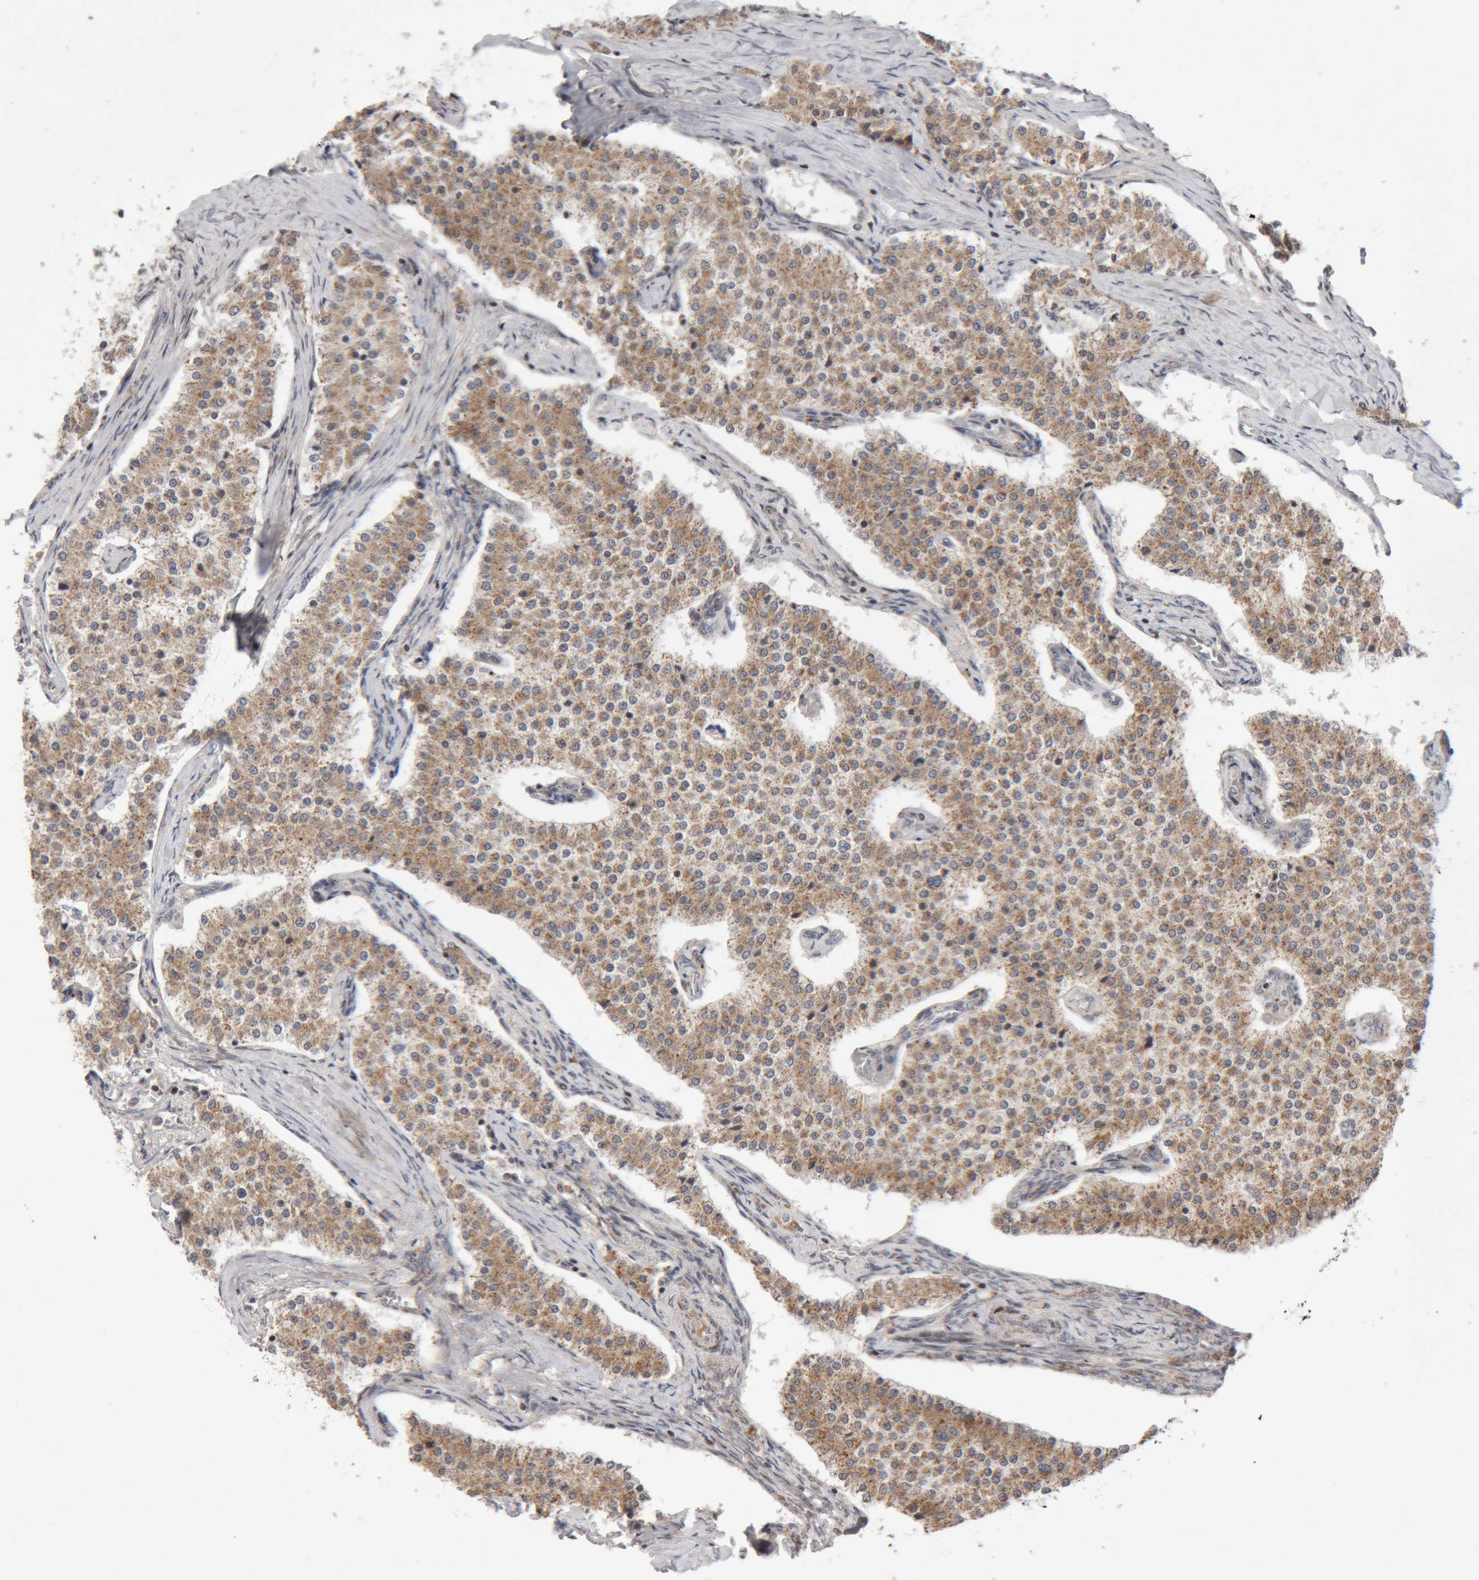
{"staining": {"intensity": "moderate", "quantity": ">75%", "location": "cytoplasmic/membranous"}, "tissue": "carcinoid", "cell_type": "Tumor cells", "image_type": "cancer", "snomed": [{"axis": "morphology", "description": "Carcinoid, malignant, NOS"}, {"axis": "topography", "description": "Colon"}], "caption": "Human carcinoid stained for a protein (brown) demonstrates moderate cytoplasmic/membranous positive expression in about >75% of tumor cells.", "gene": "KIF21B", "patient": {"sex": "female", "age": 52}}